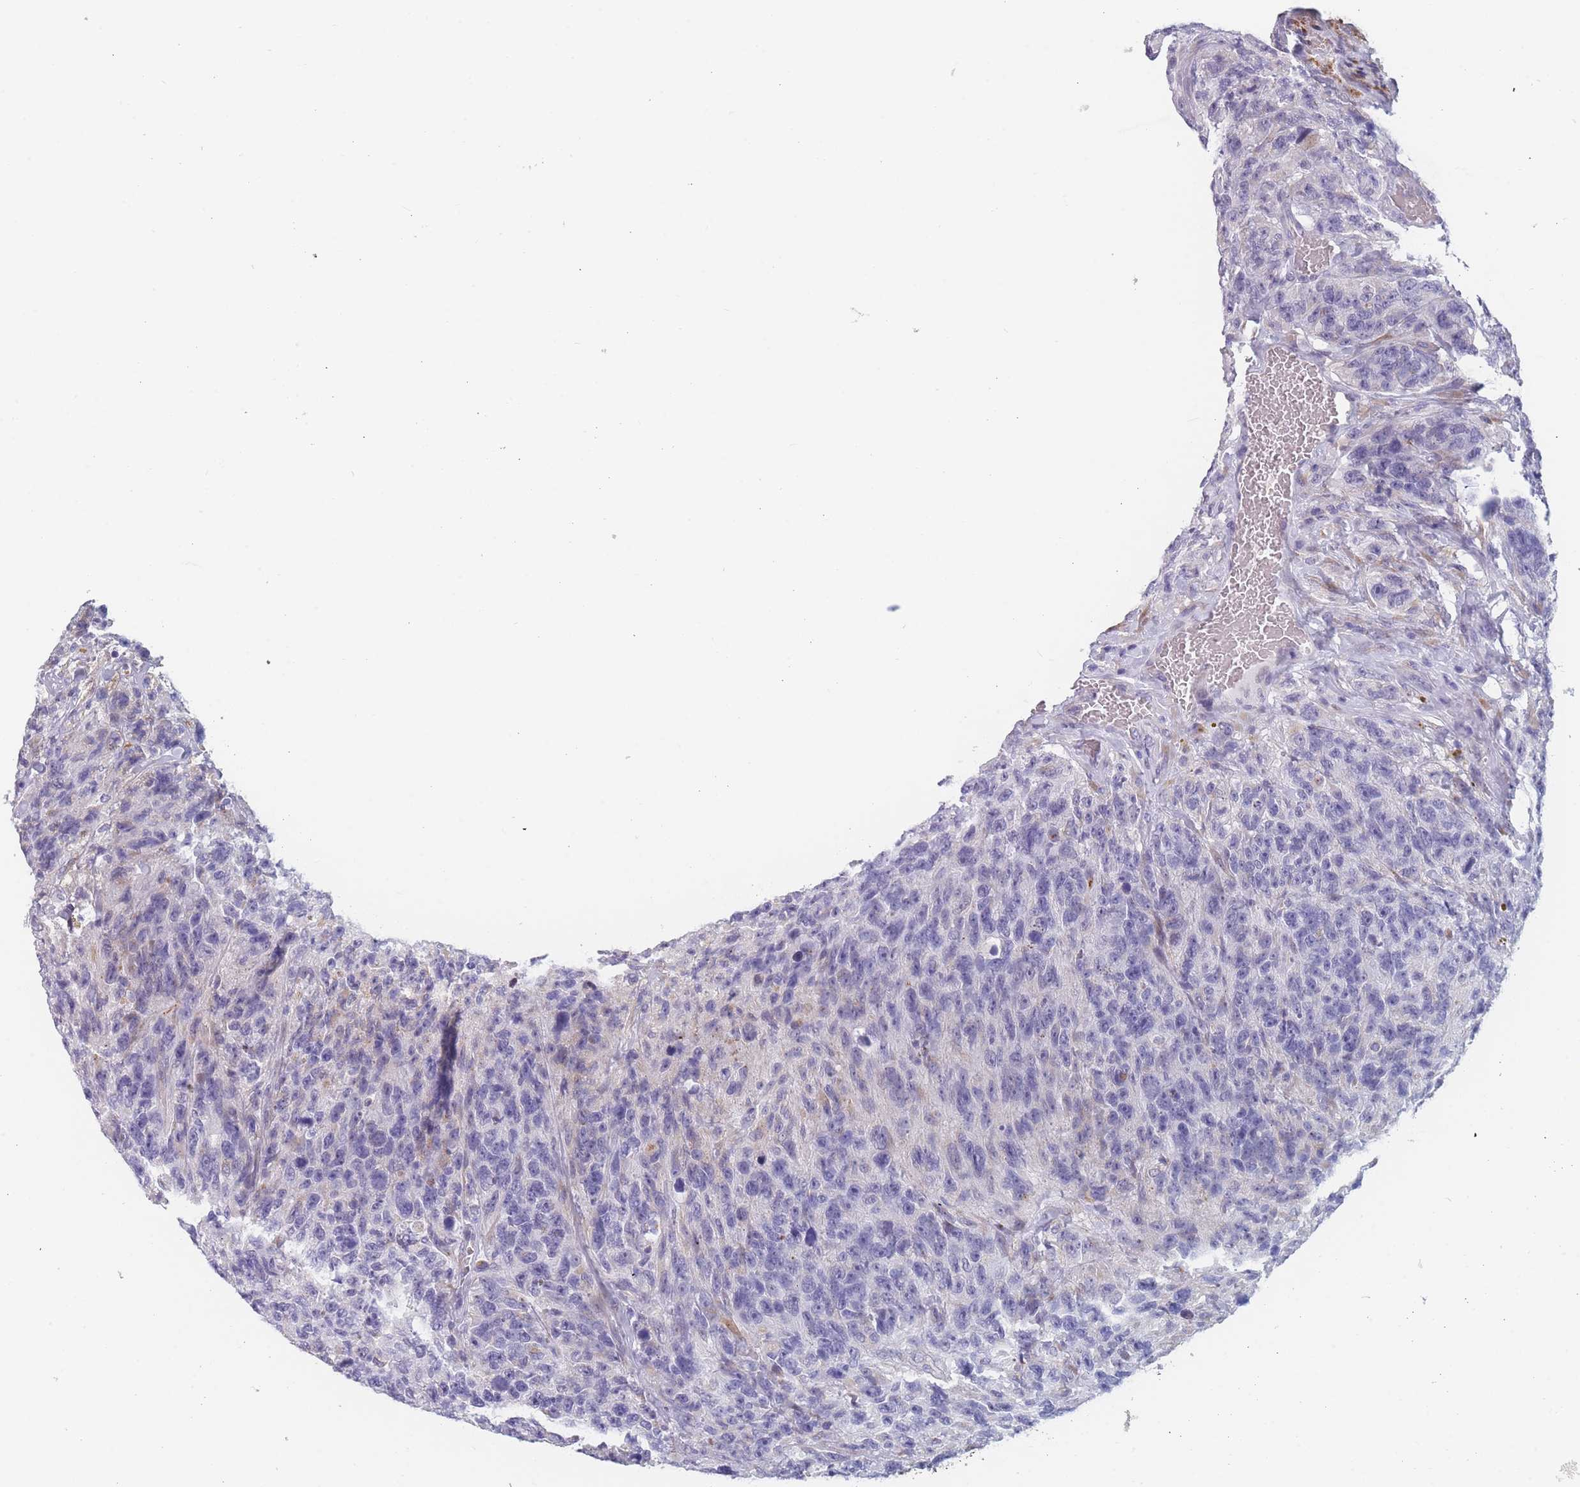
{"staining": {"intensity": "negative", "quantity": "none", "location": "none"}, "tissue": "glioma", "cell_type": "Tumor cells", "image_type": "cancer", "snomed": [{"axis": "morphology", "description": "Glioma, malignant, High grade"}, {"axis": "topography", "description": "Brain"}], "caption": "The photomicrograph demonstrates no significant positivity in tumor cells of high-grade glioma (malignant). (DAB (3,3'-diaminobenzidine) IHC visualized using brightfield microscopy, high magnification).", "gene": "TMED10", "patient": {"sex": "male", "age": 69}}